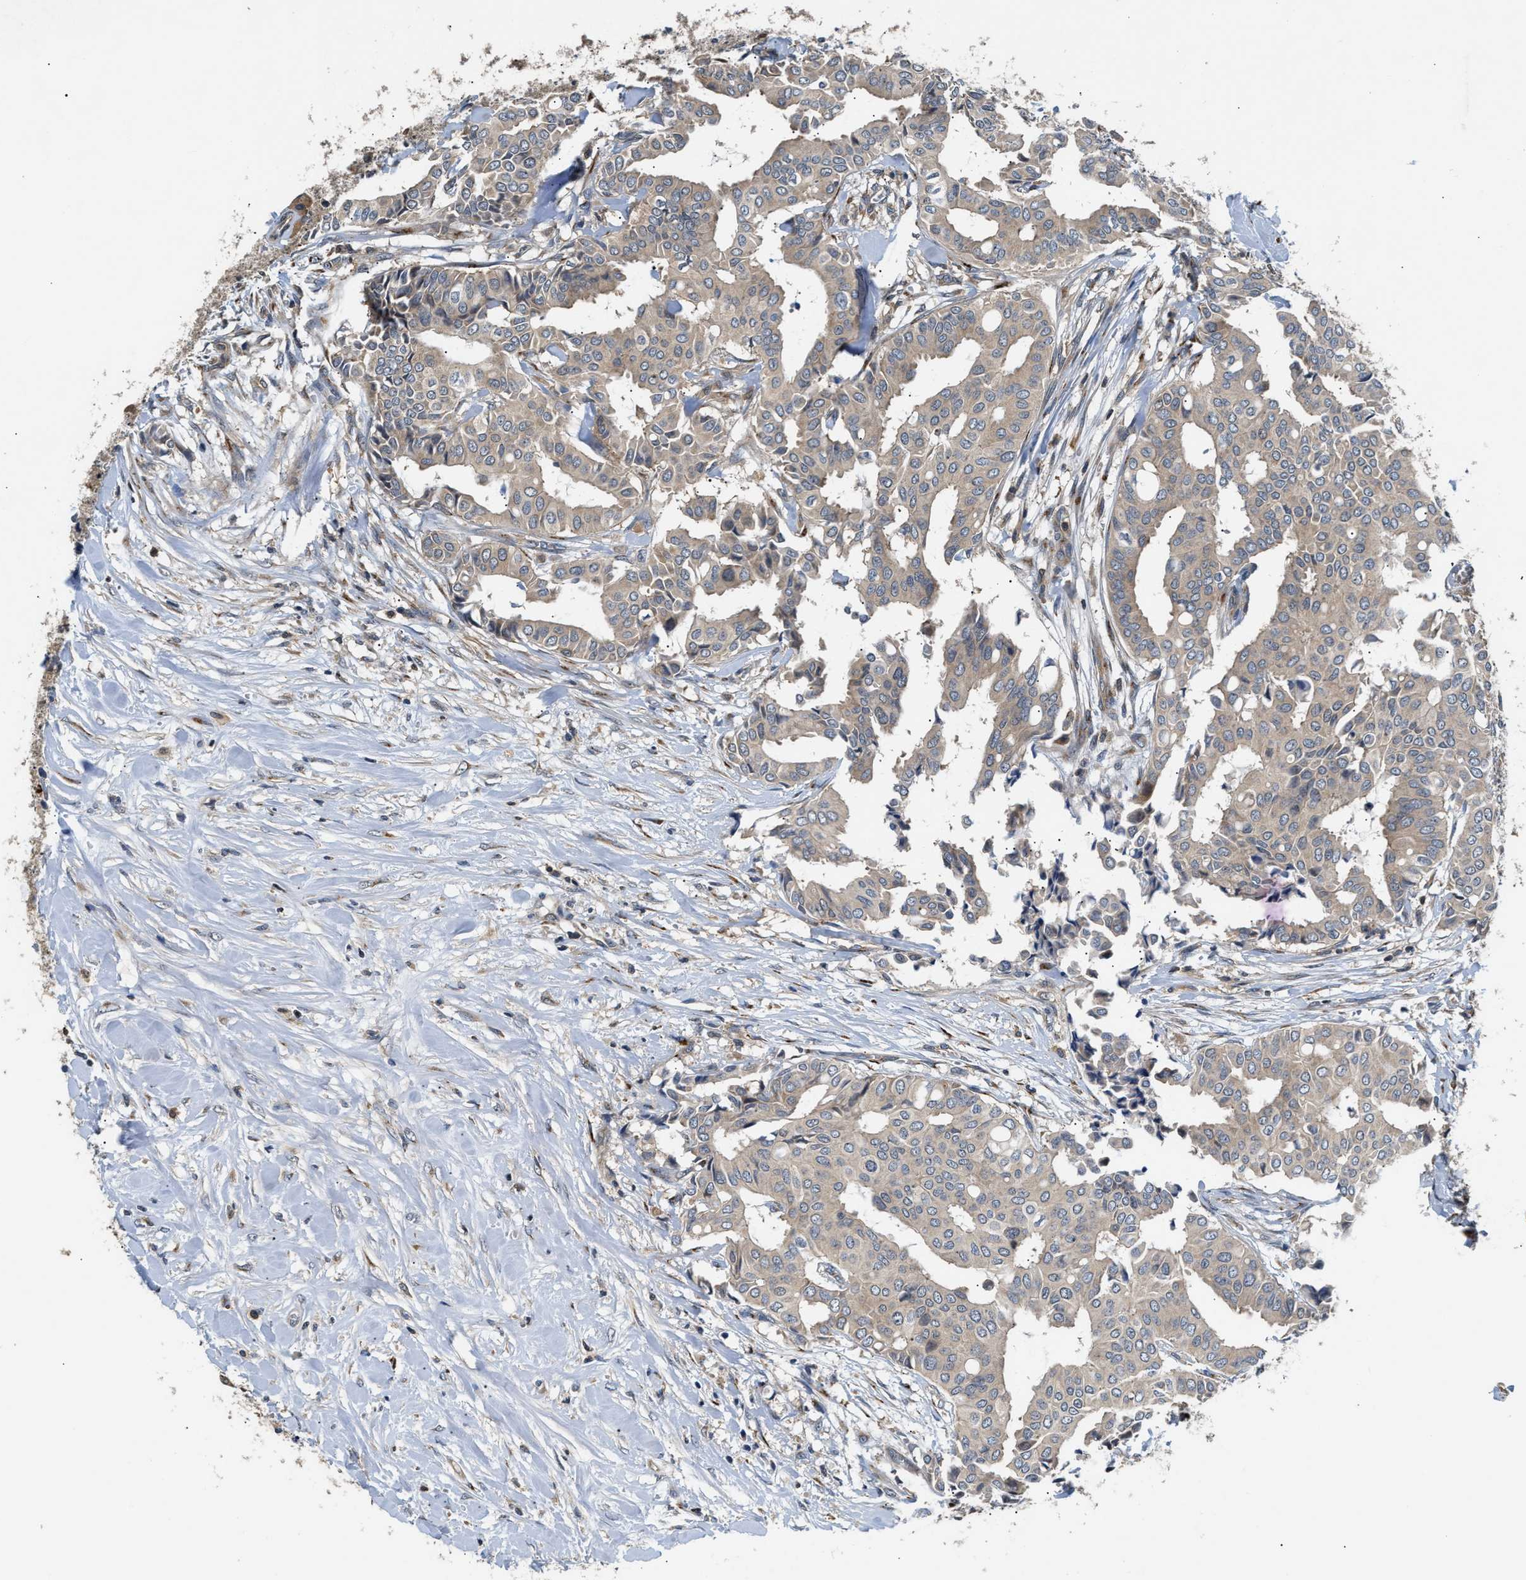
{"staining": {"intensity": "weak", "quantity": "<25%", "location": "cytoplasmic/membranous"}, "tissue": "head and neck cancer", "cell_type": "Tumor cells", "image_type": "cancer", "snomed": [{"axis": "morphology", "description": "Adenocarcinoma, NOS"}, {"axis": "topography", "description": "Salivary gland"}, {"axis": "topography", "description": "Head-Neck"}], "caption": "This is an immunohistochemistry (IHC) image of human head and neck adenocarcinoma. There is no positivity in tumor cells.", "gene": "CHUK", "patient": {"sex": "female", "age": 59}}